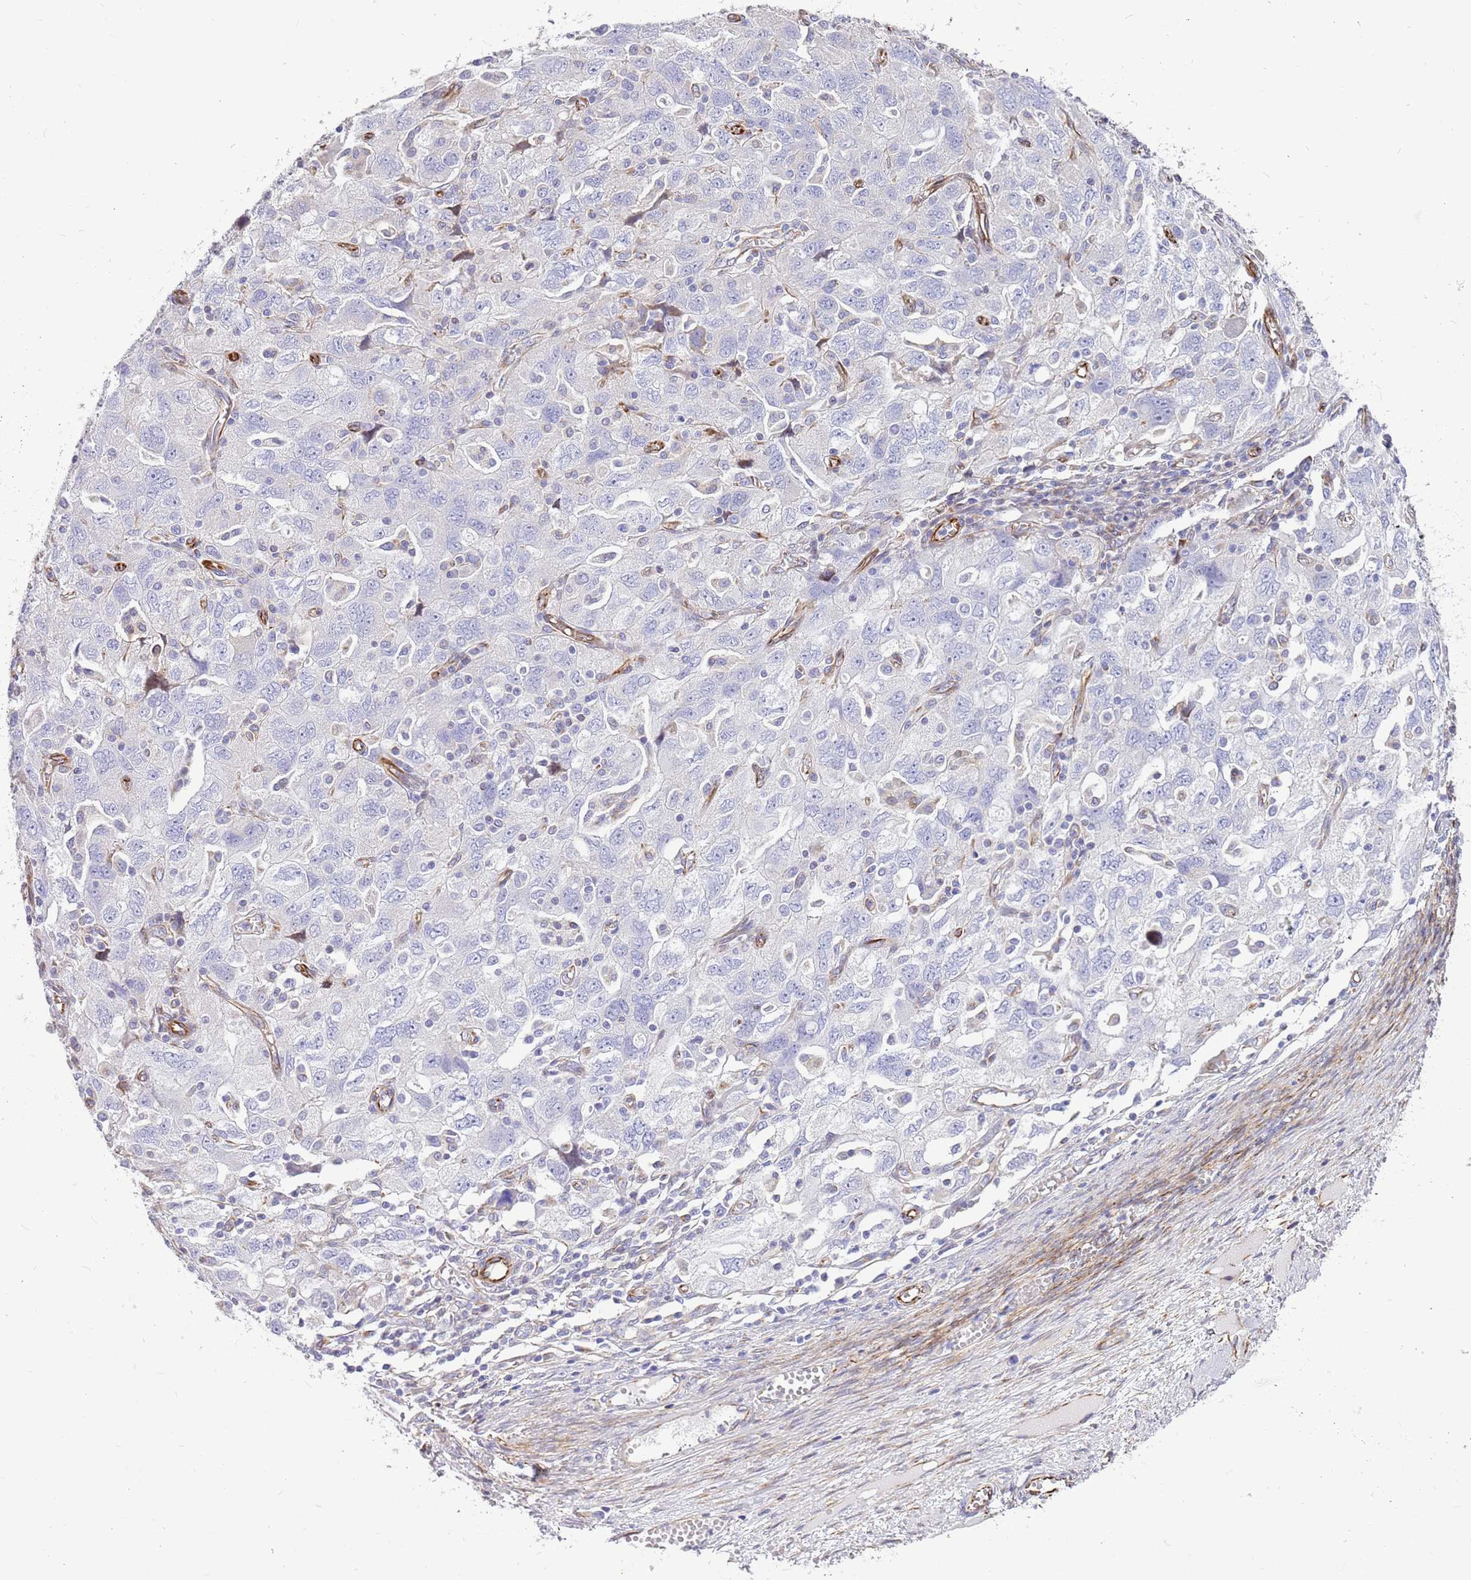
{"staining": {"intensity": "negative", "quantity": "none", "location": "none"}, "tissue": "ovarian cancer", "cell_type": "Tumor cells", "image_type": "cancer", "snomed": [{"axis": "morphology", "description": "Carcinoma, NOS"}, {"axis": "morphology", "description": "Cystadenocarcinoma, serous, NOS"}, {"axis": "topography", "description": "Ovary"}], "caption": "A high-resolution histopathology image shows immunohistochemistry (IHC) staining of ovarian cancer (serous cystadenocarcinoma), which exhibits no significant staining in tumor cells.", "gene": "ZDHHC1", "patient": {"sex": "female", "age": 69}}